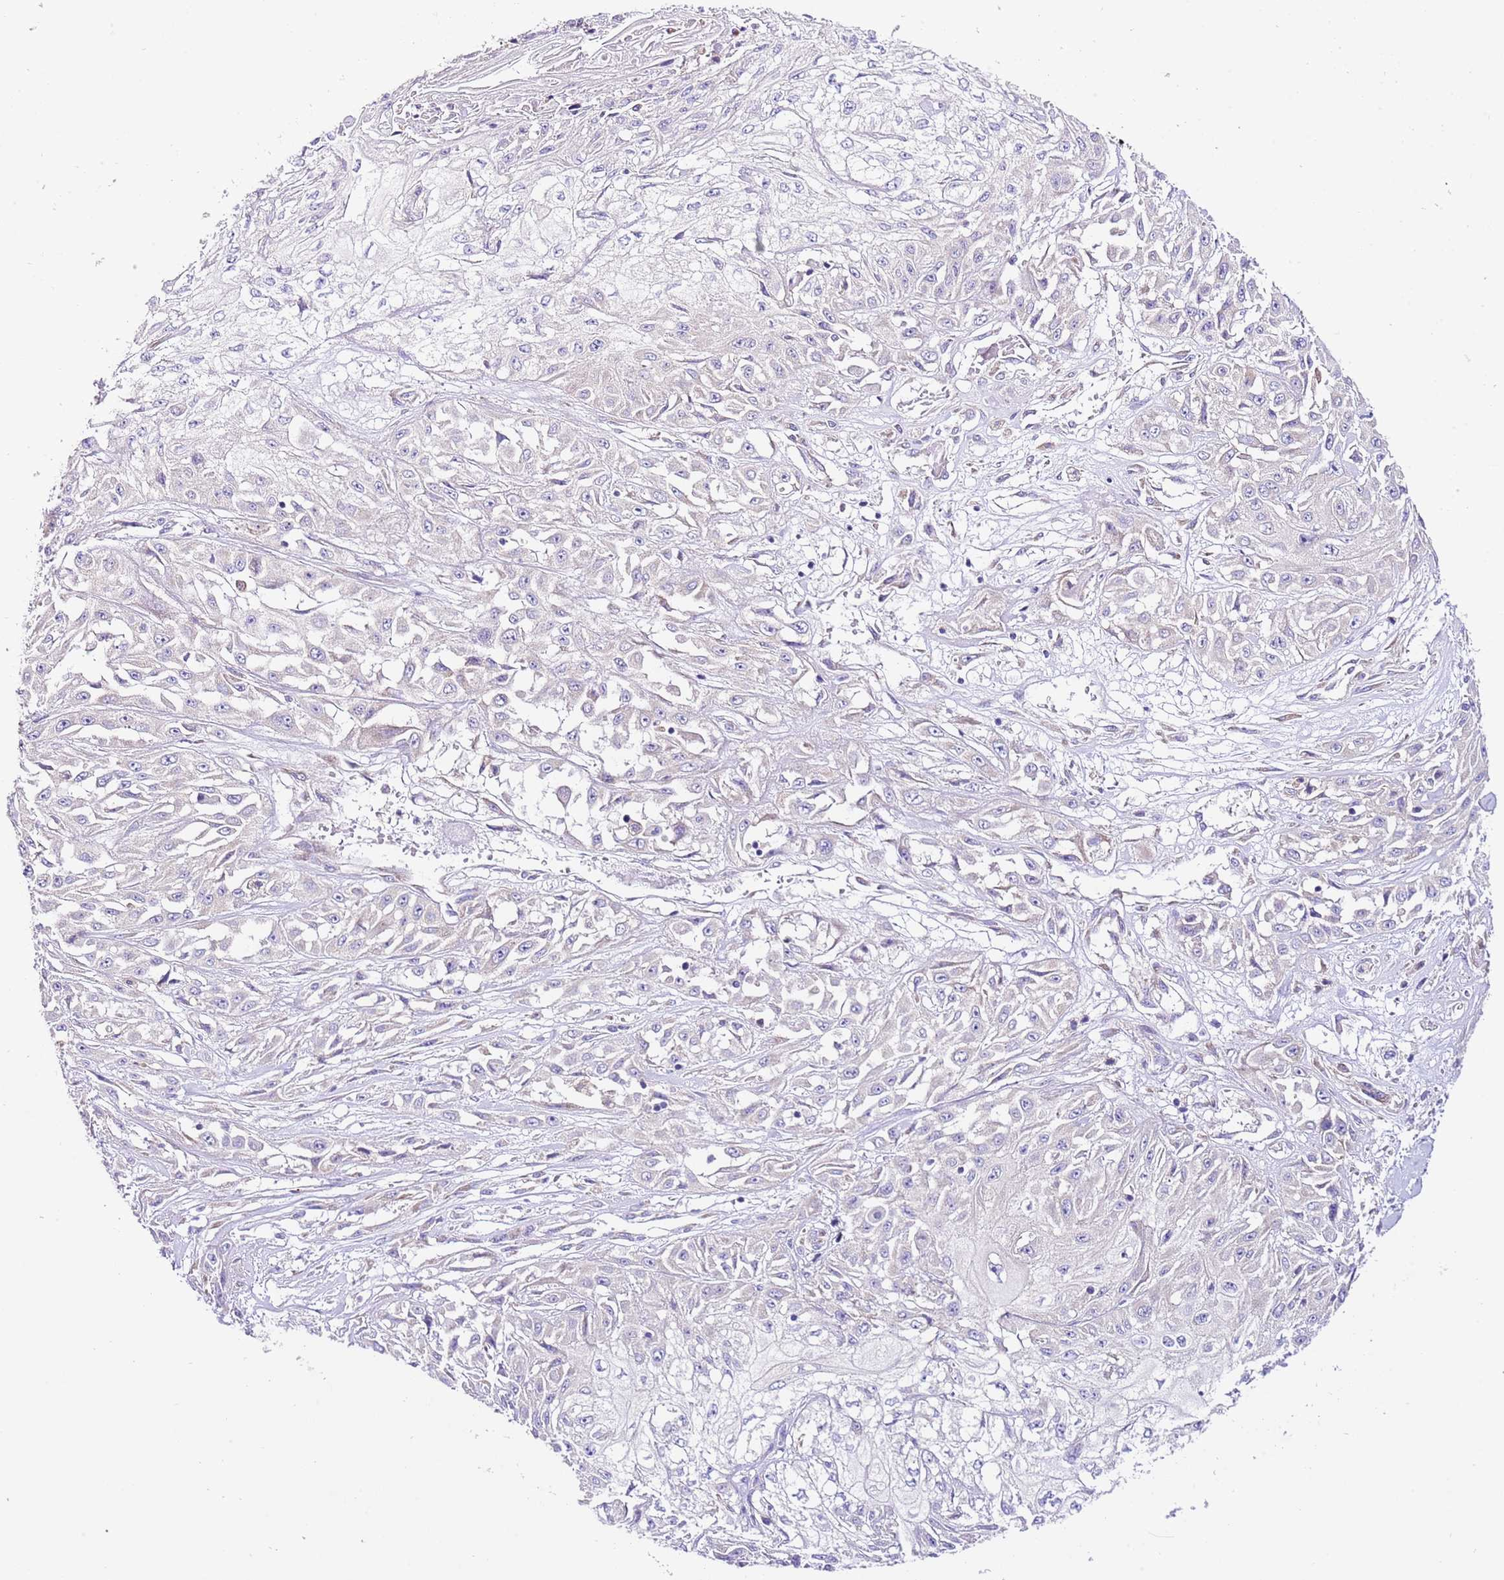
{"staining": {"intensity": "negative", "quantity": "none", "location": "none"}, "tissue": "skin cancer", "cell_type": "Tumor cells", "image_type": "cancer", "snomed": [{"axis": "morphology", "description": "Squamous cell carcinoma, NOS"}, {"axis": "morphology", "description": "Squamous cell carcinoma, metastatic, NOS"}, {"axis": "topography", "description": "Skin"}, {"axis": "topography", "description": "Lymph node"}], "caption": "Immunohistochemistry photomicrograph of neoplastic tissue: human skin cancer stained with DAB reveals no significant protein staining in tumor cells.", "gene": "RPS10", "patient": {"sex": "male", "age": 75}}